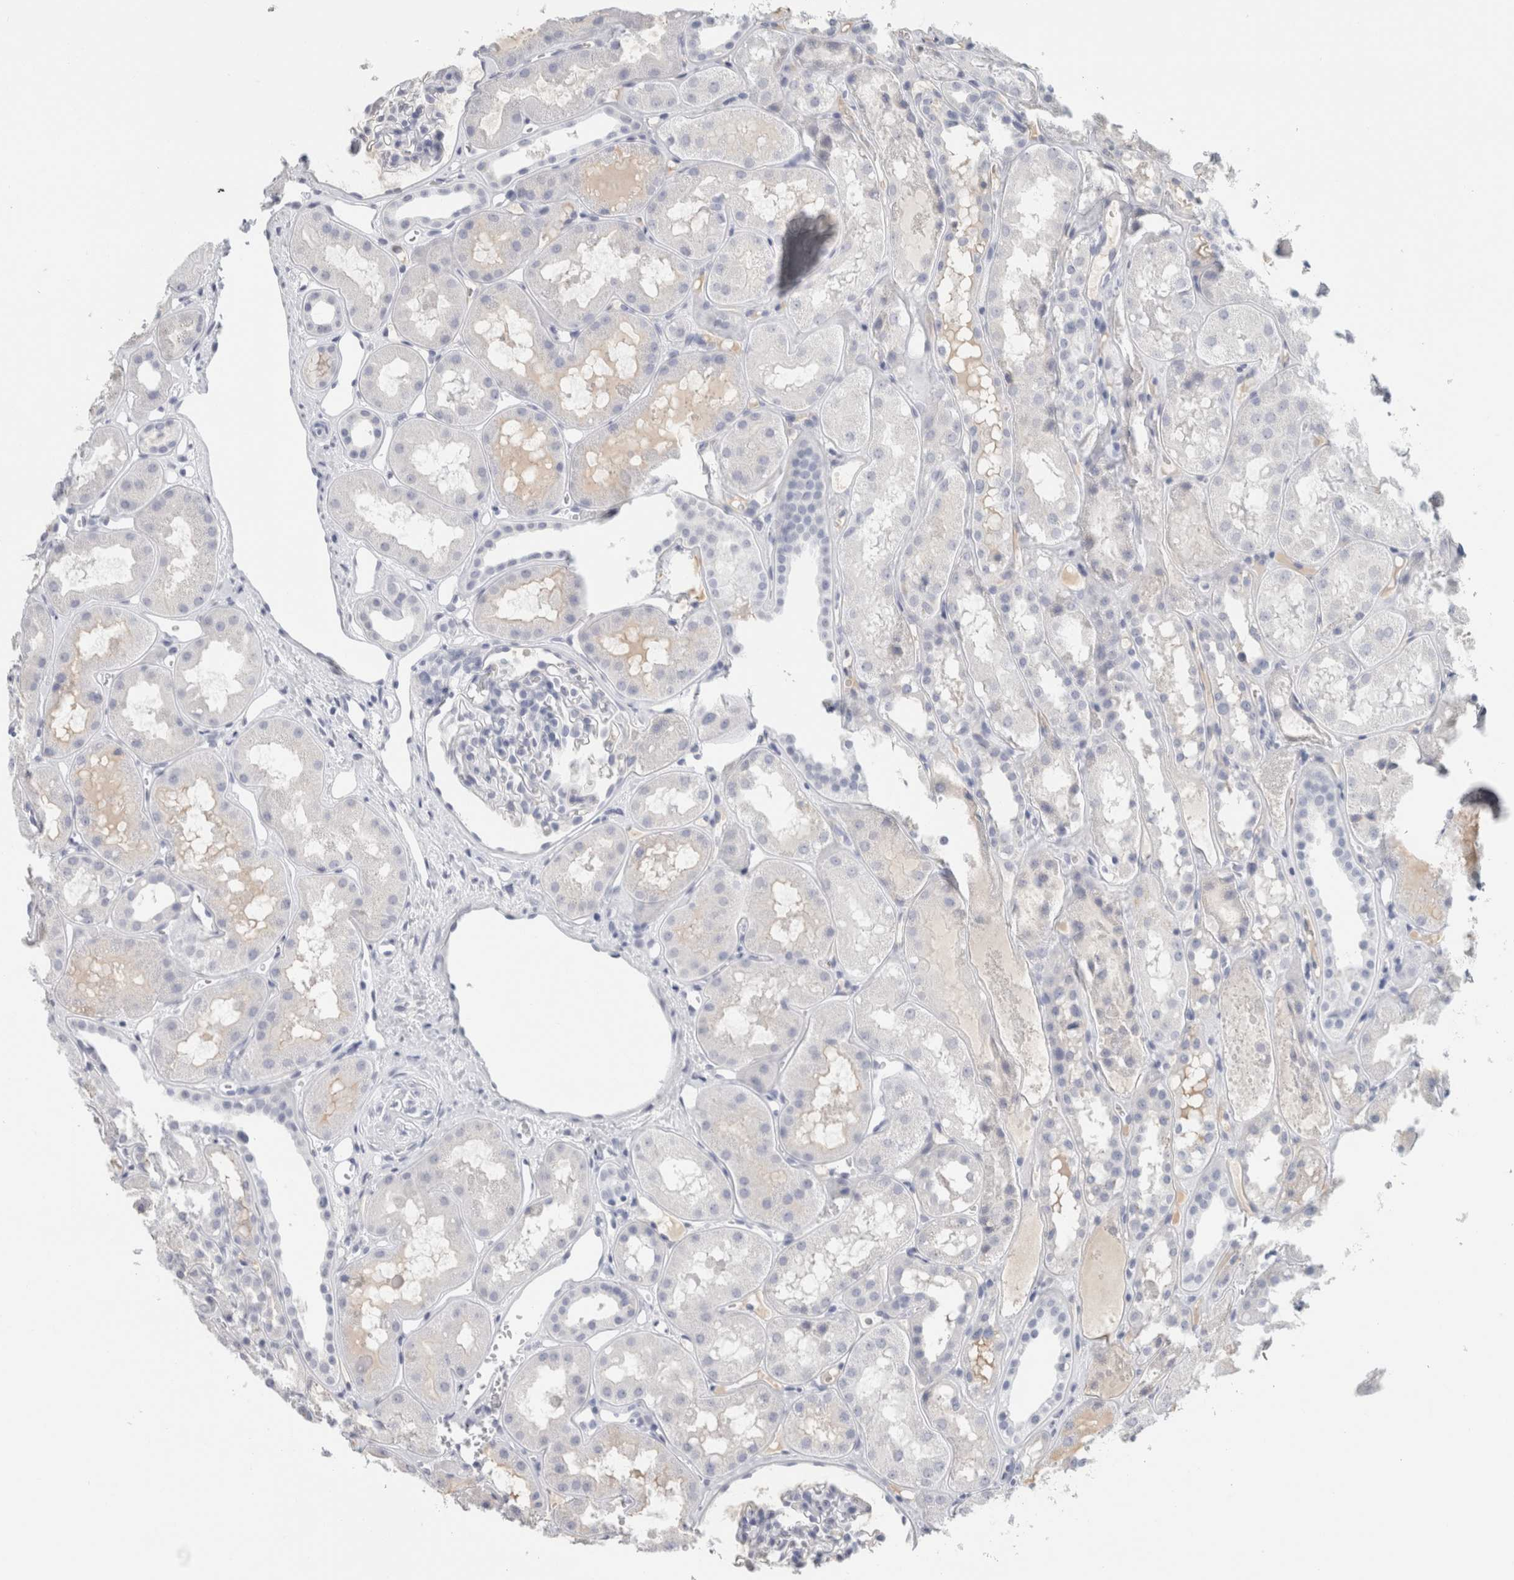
{"staining": {"intensity": "negative", "quantity": "none", "location": "none"}, "tissue": "kidney", "cell_type": "Cells in glomeruli", "image_type": "normal", "snomed": [{"axis": "morphology", "description": "Normal tissue, NOS"}, {"axis": "topography", "description": "Kidney"}], "caption": "Micrograph shows no protein positivity in cells in glomeruli of normal kidney.", "gene": "TSPAN8", "patient": {"sex": "male", "age": 16}}